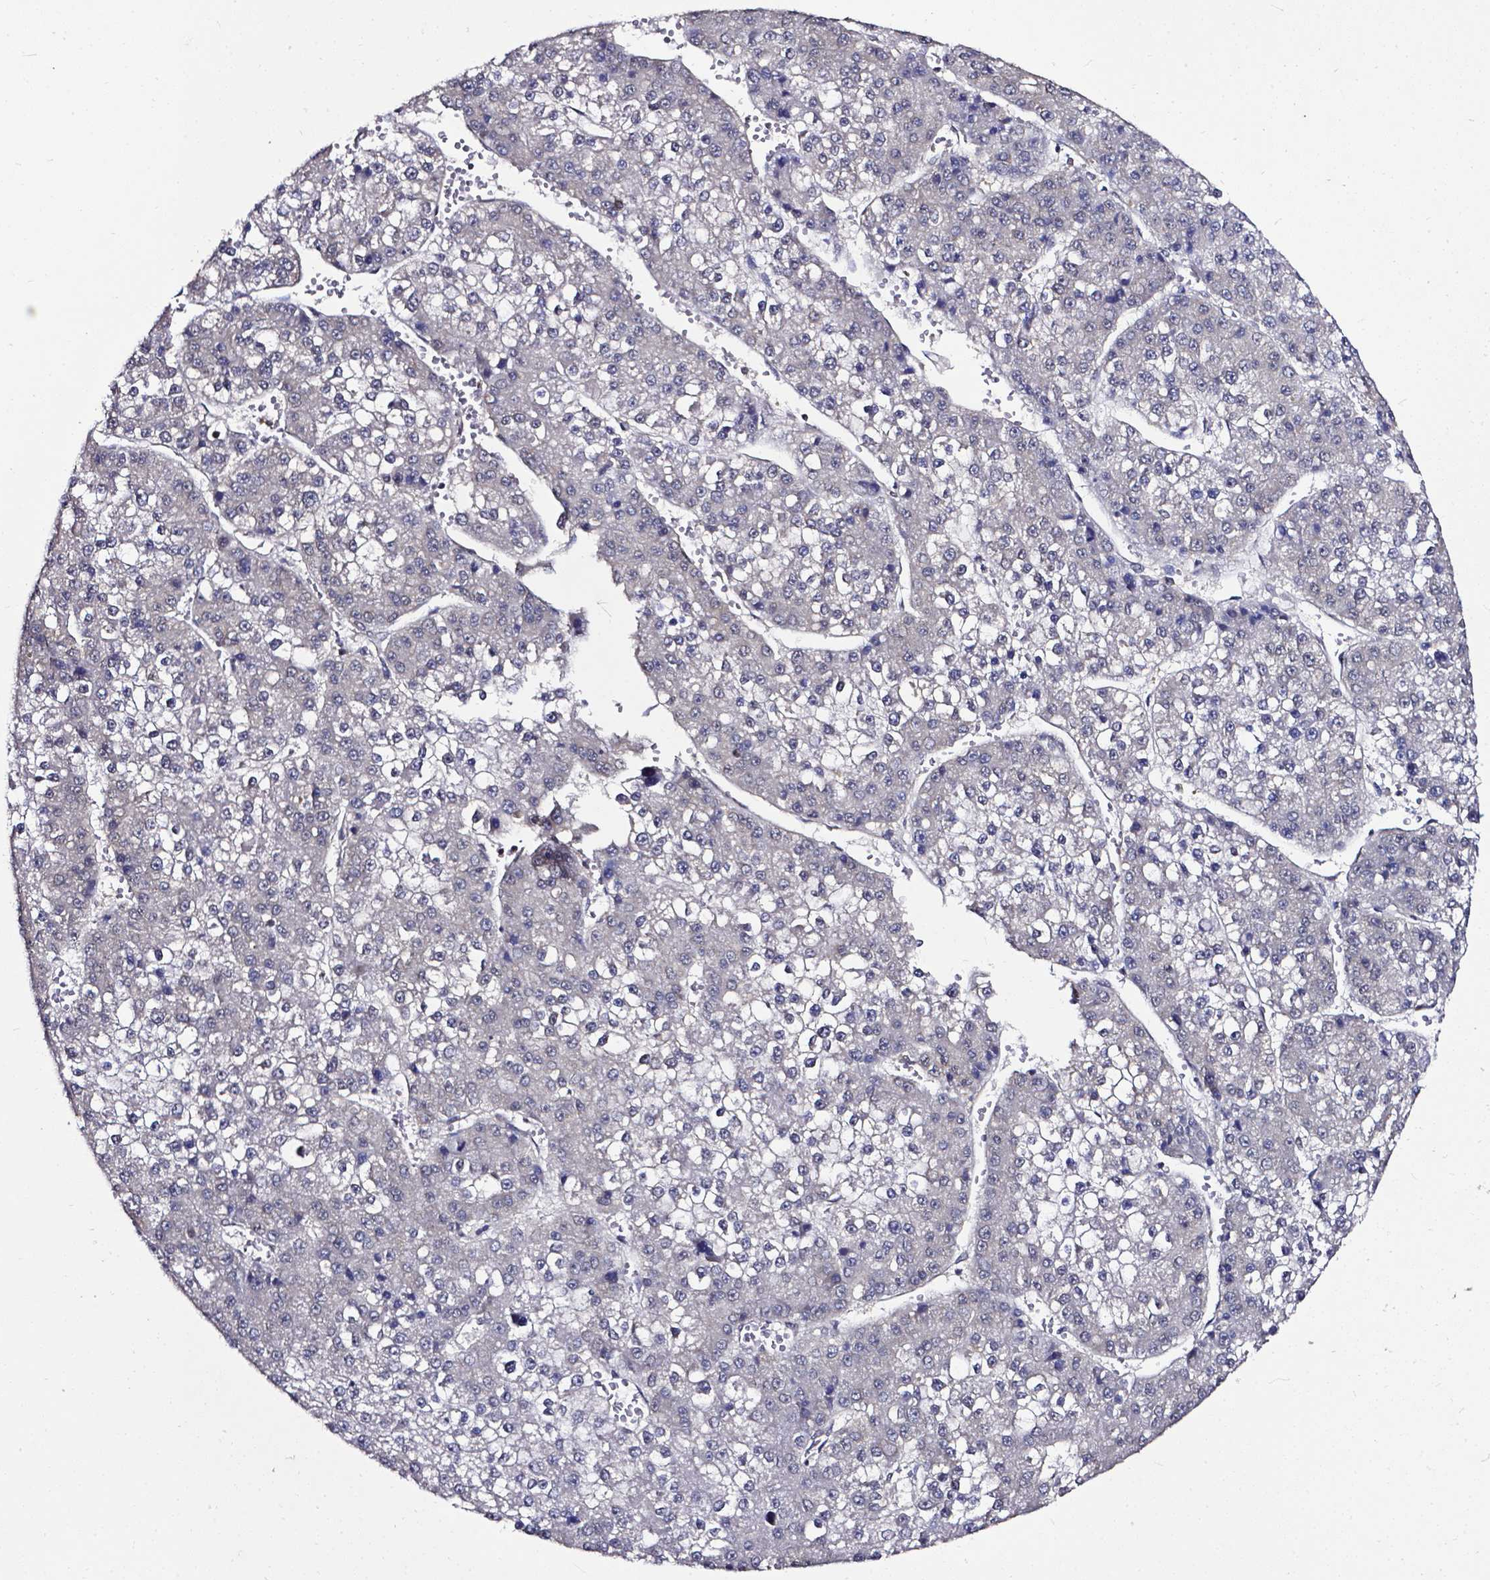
{"staining": {"intensity": "negative", "quantity": "none", "location": "none"}, "tissue": "liver cancer", "cell_type": "Tumor cells", "image_type": "cancer", "snomed": [{"axis": "morphology", "description": "Carcinoma, Hepatocellular, NOS"}, {"axis": "topography", "description": "Liver"}], "caption": "Hepatocellular carcinoma (liver) was stained to show a protein in brown. There is no significant expression in tumor cells.", "gene": "OTUB1", "patient": {"sex": "female", "age": 73}}